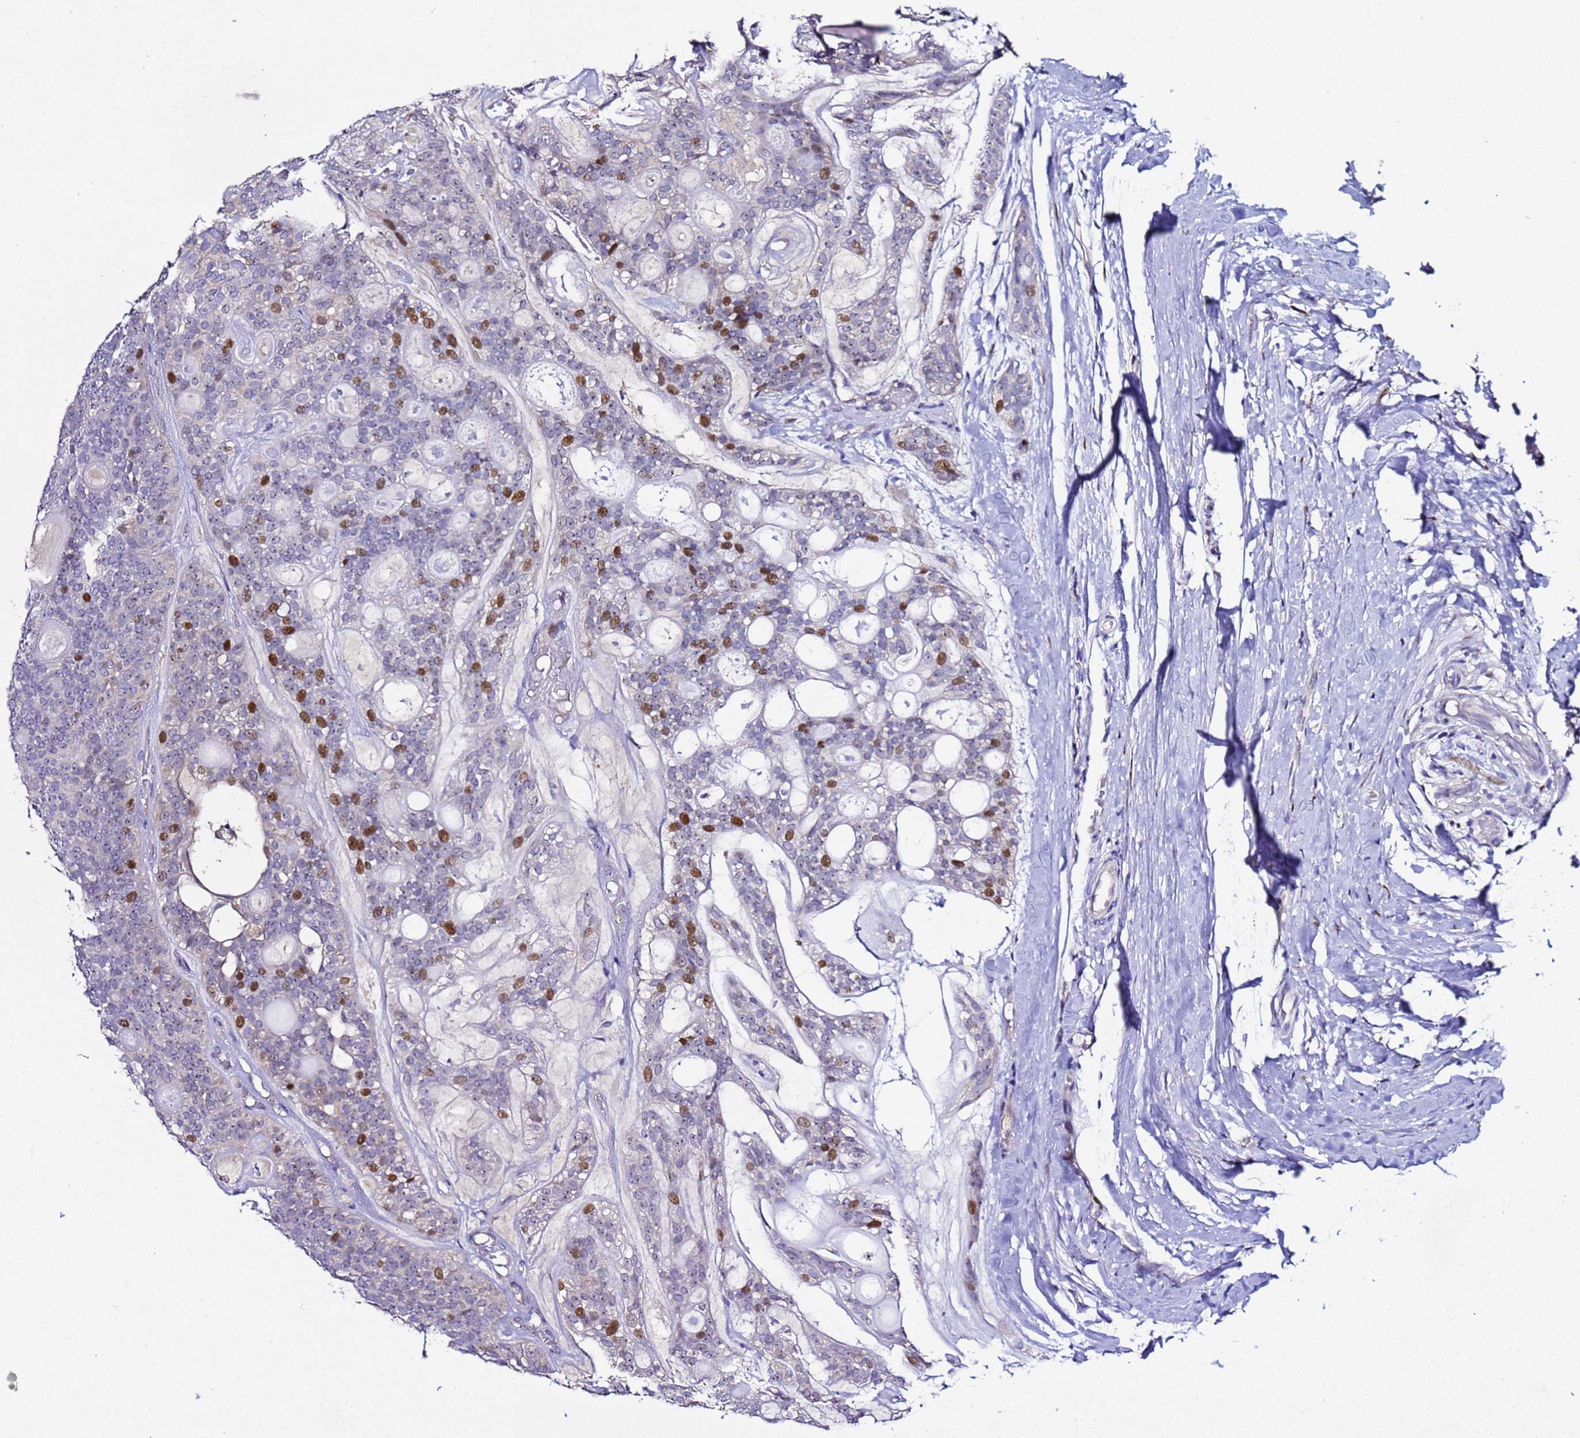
{"staining": {"intensity": "strong", "quantity": "<25%", "location": "nuclear"}, "tissue": "head and neck cancer", "cell_type": "Tumor cells", "image_type": "cancer", "snomed": [{"axis": "morphology", "description": "Adenocarcinoma, NOS"}, {"axis": "topography", "description": "Head-Neck"}], "caption": "Head and neck cancer (adenocarcinoma) stained with a protein marker shows strong staining in tumor cells.", "gene": "ALG3", "patient": {"sex": "male", "age": 66}}